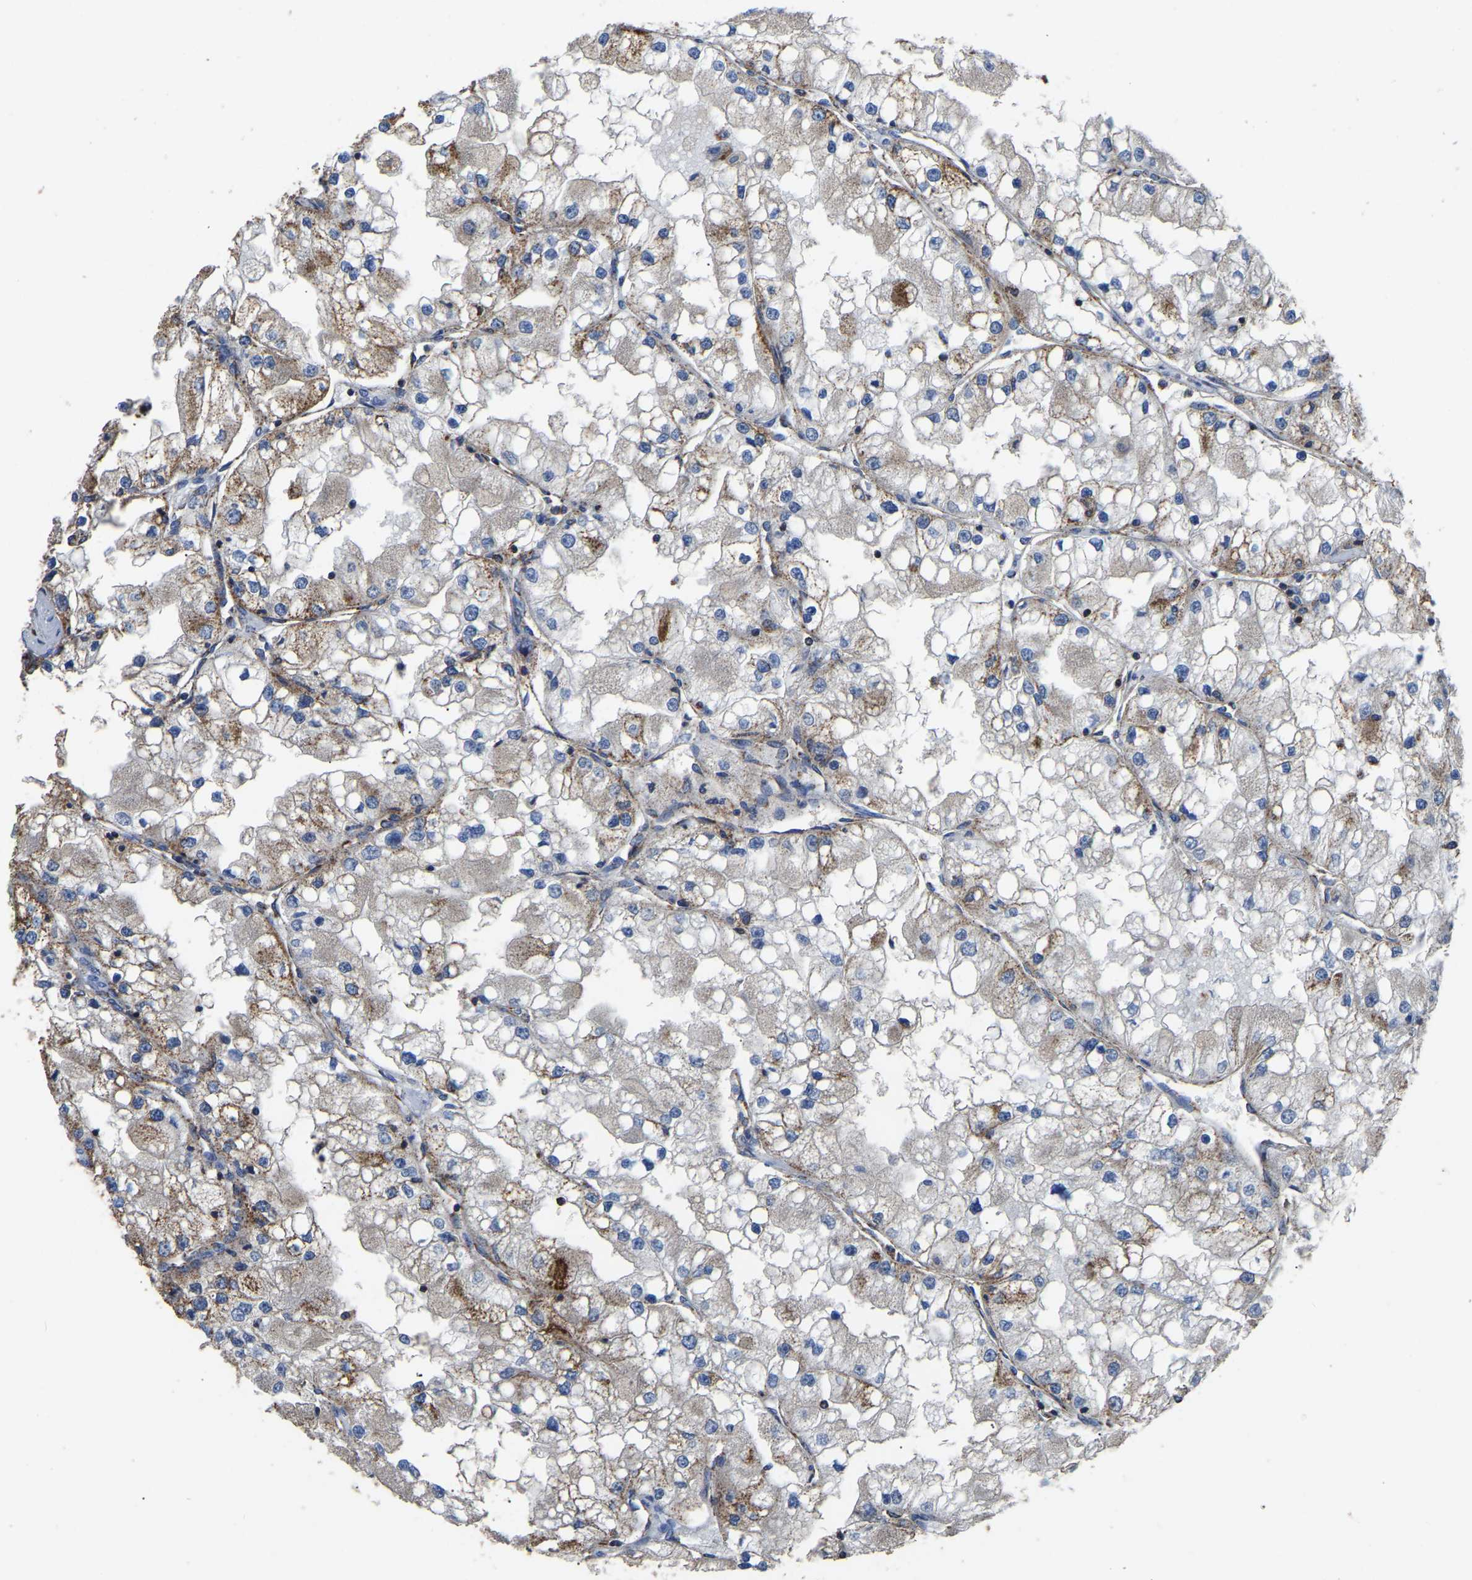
{"staining": {"intensity": "moderate", "quantity": "25%-75%", "location": "cytoplasmic/membranous"}, "tissue": "renal cancer", "cell_type": "Tumor cells", "image_type": "cancer", "snomed": [{"axis": "morphology", "description": "Adenocarcinoma, NOS"}, {"axis": "topography", "description": "Kidney"}], "caption": "Renal cancer stained with a brown dye displays moderate cytoplasmic/membranous positive expression in approximately 25%-75% of tumor cells.", "gene": "ETFA", "patient": {"sex": "male", "age": 68}}